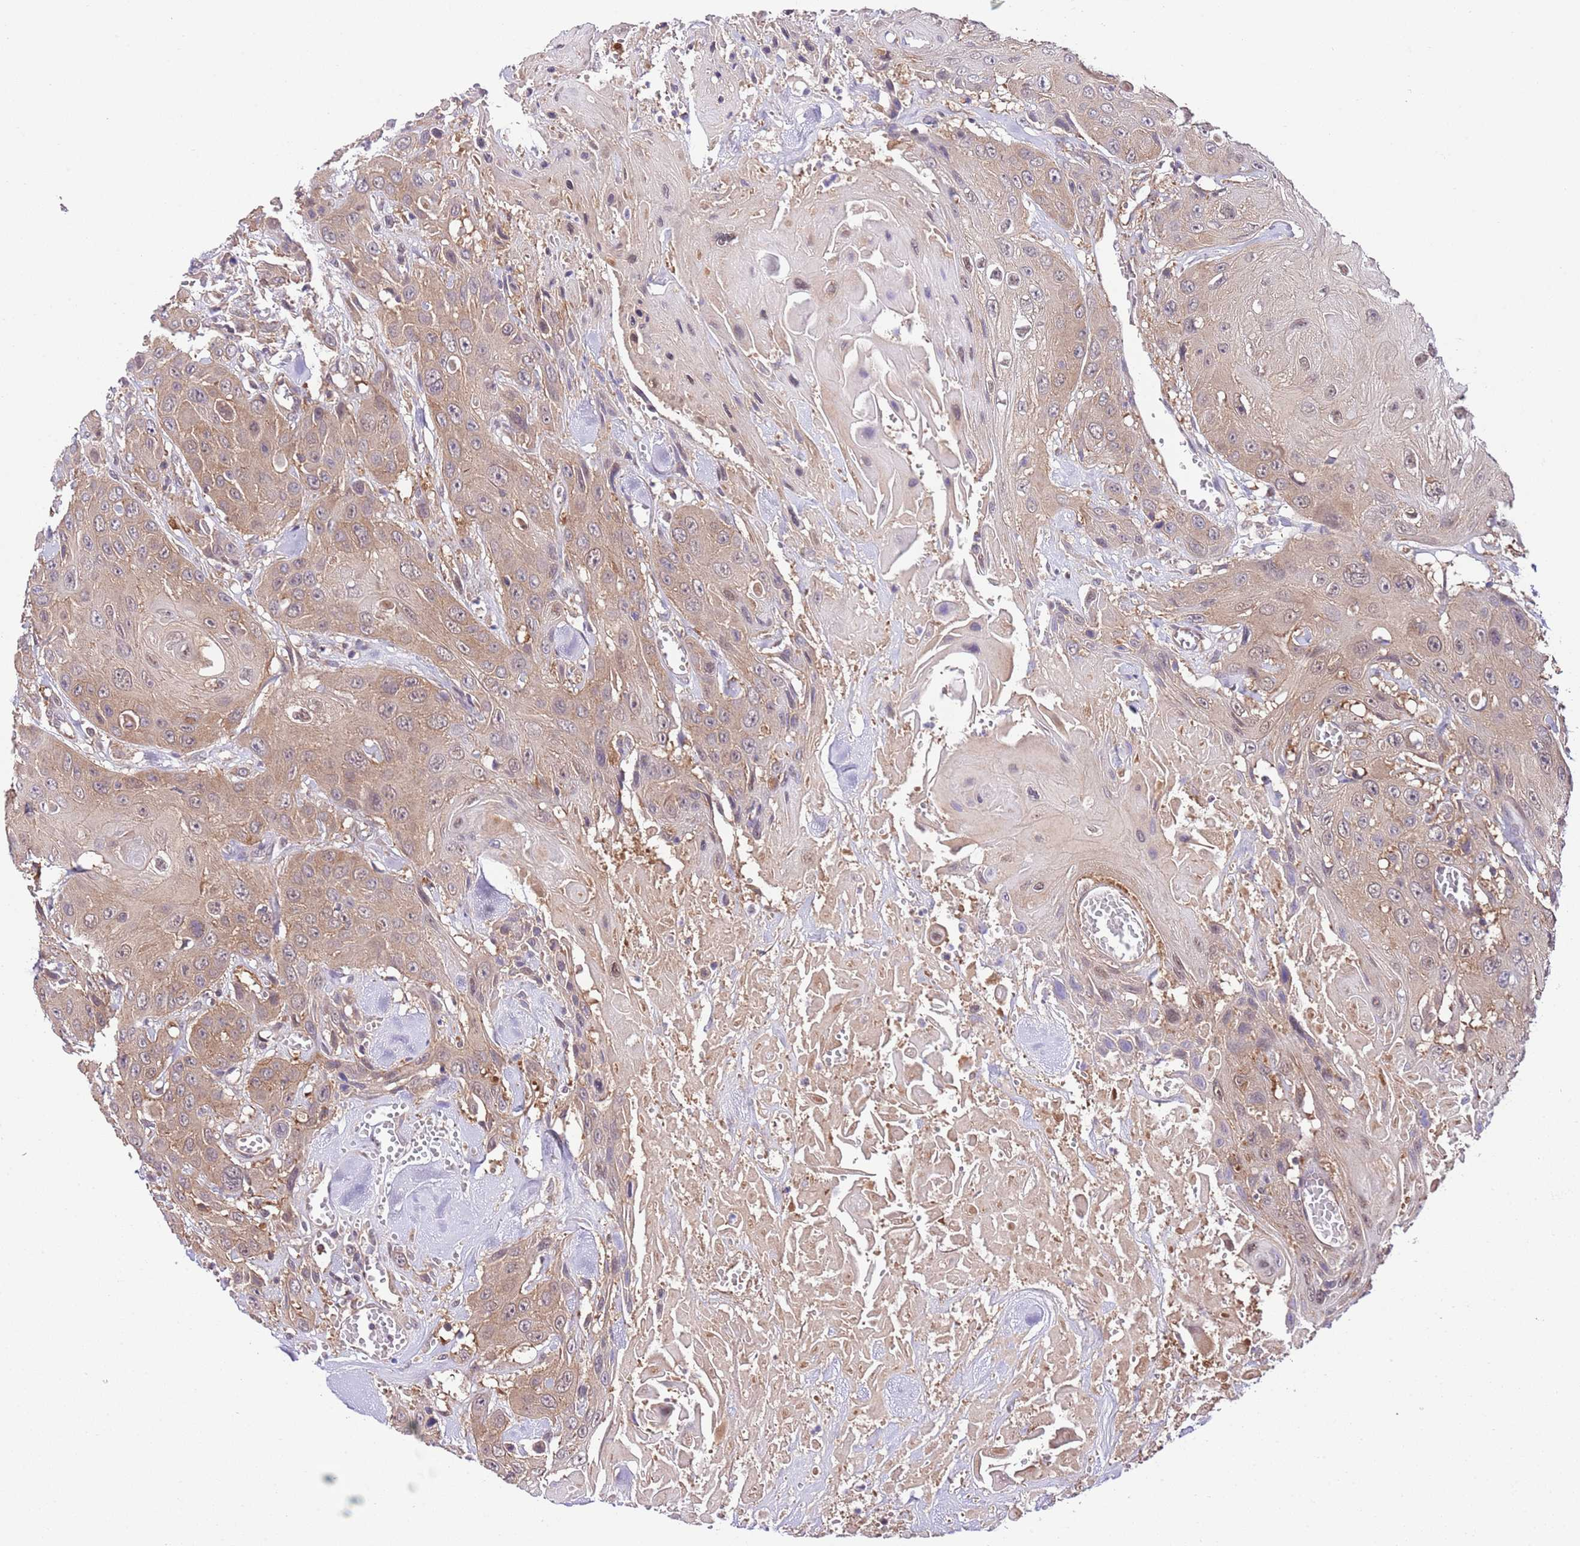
{"staining": {"intensity": "moderate", "quantity": ">75%", "location": "cytoplasmic/membranous"}, "tissue": "head and neck cancer", "cell_type": "Tumor cells", "image_type": "cancer", "snomed": [{"axis": "morphology", "description": "Squamous cell carcinoma, NOS"}, {"axis": "topography", "description": "Head-Neck"}], "caption": "Head and neck squamous cell carcinoma was stained to show a protein in brown. There is medium levels of moderate cytoplasmic/membranous positivity in about >75% of tumor cells.", "gene": "DONSON", "patient": {"sex": "male", "age": 81}}